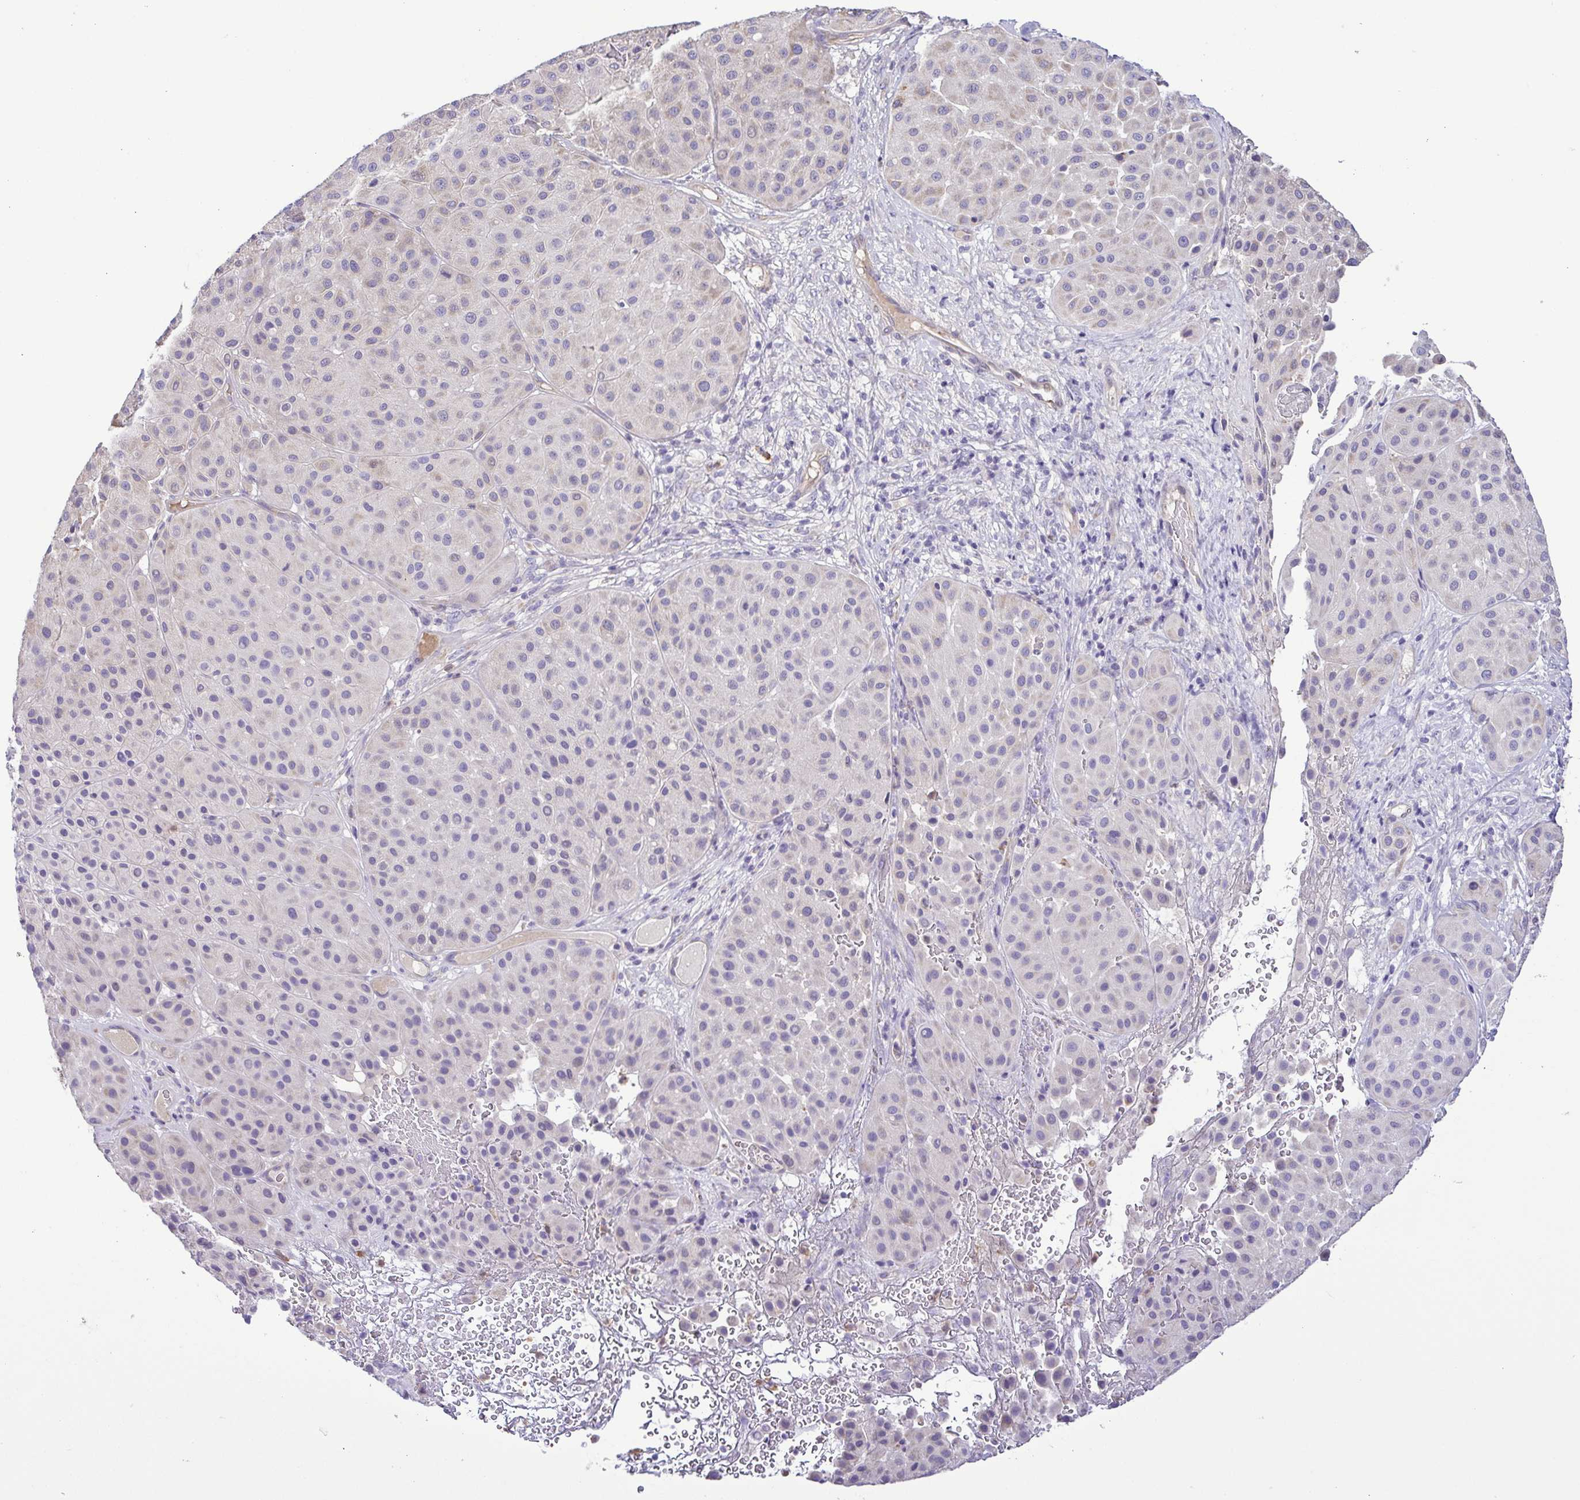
{"staining": {"intensity": "negative", "quantity": "none", "location": "none"}, "tissue": "melanoma", "cell_type": "Tumor cells", "image_type": "cancer", "snomed": [{"axis": "morphology", "description": "Malignant melanoma, Metastatic site"}, {"axis": "topography", "description": "Smooth muscle"}], "caption": "Histopathology image shows no protein expression in tumor cells of malignant melanoma (metastatic site) tissue.", "gene": "MYL10", "patient": {"sex": "male", "age": 41}}